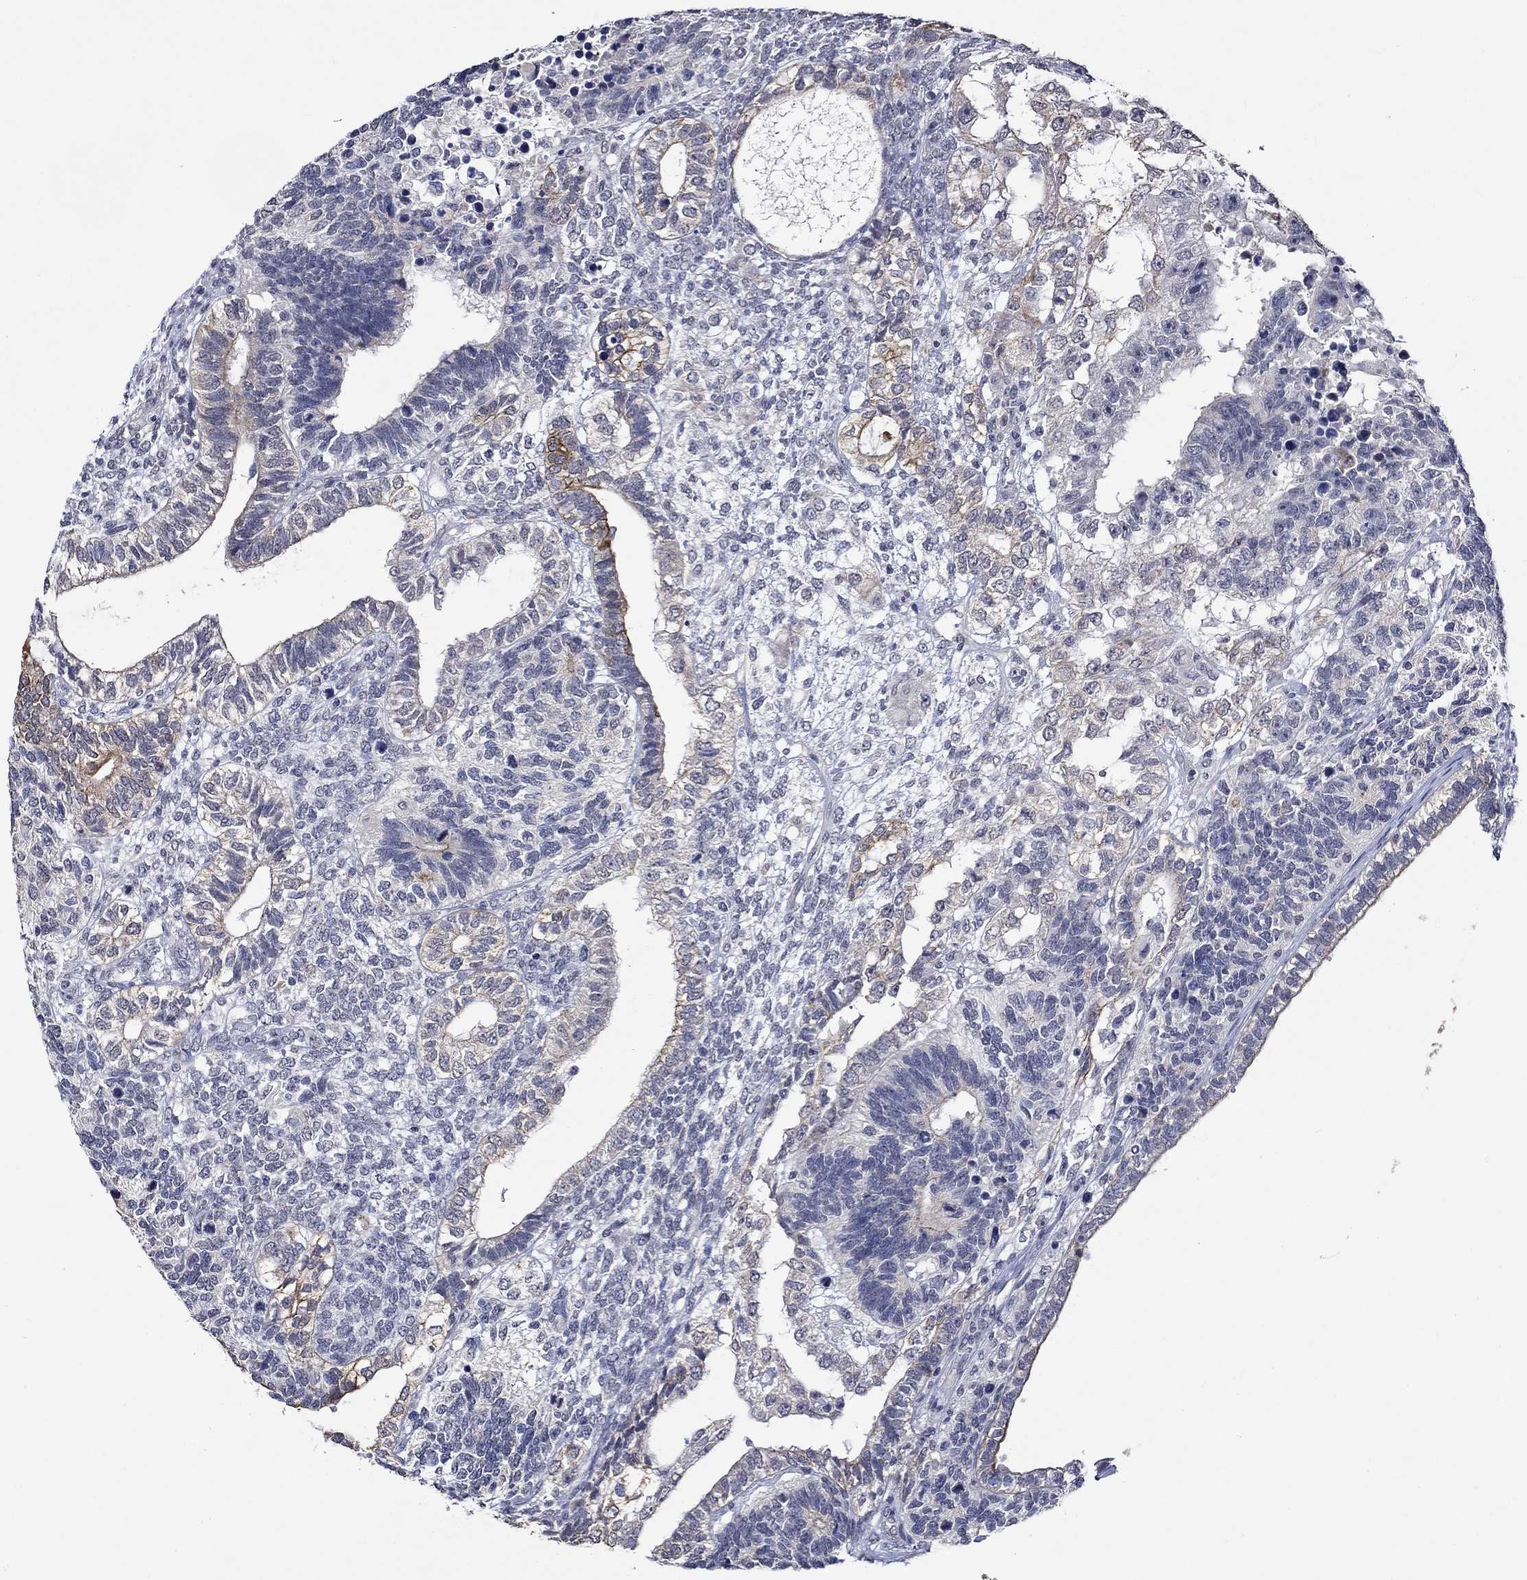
{"staining": {"intensity": "moderate", "quantity": "<25%", "location": "cytoplasmic/membranous"}, "tissue": "testis cancer", "cell_type": "Tumor cells", "image_type": "cancer", "snomed": [{"axis": "morphology", "description": "Seminoma, NOS"}, {"axis": "morphology", "description": "Carcinoma, Embryonal, NOS"}, {"axis": "topography", "description": "Testis"}], "caption": "The image shows a brown stain indicating the presence of a protein in the cytoplasmic/membranous of tumor cells in testis cancer. The protein of interest is stained brown, and the nuclei are stained in blue (DAB IHC with brightfield microscopy, high magnification).", "gene": "DDX3Y", "patient": {"sex": "male", "age": 41}}